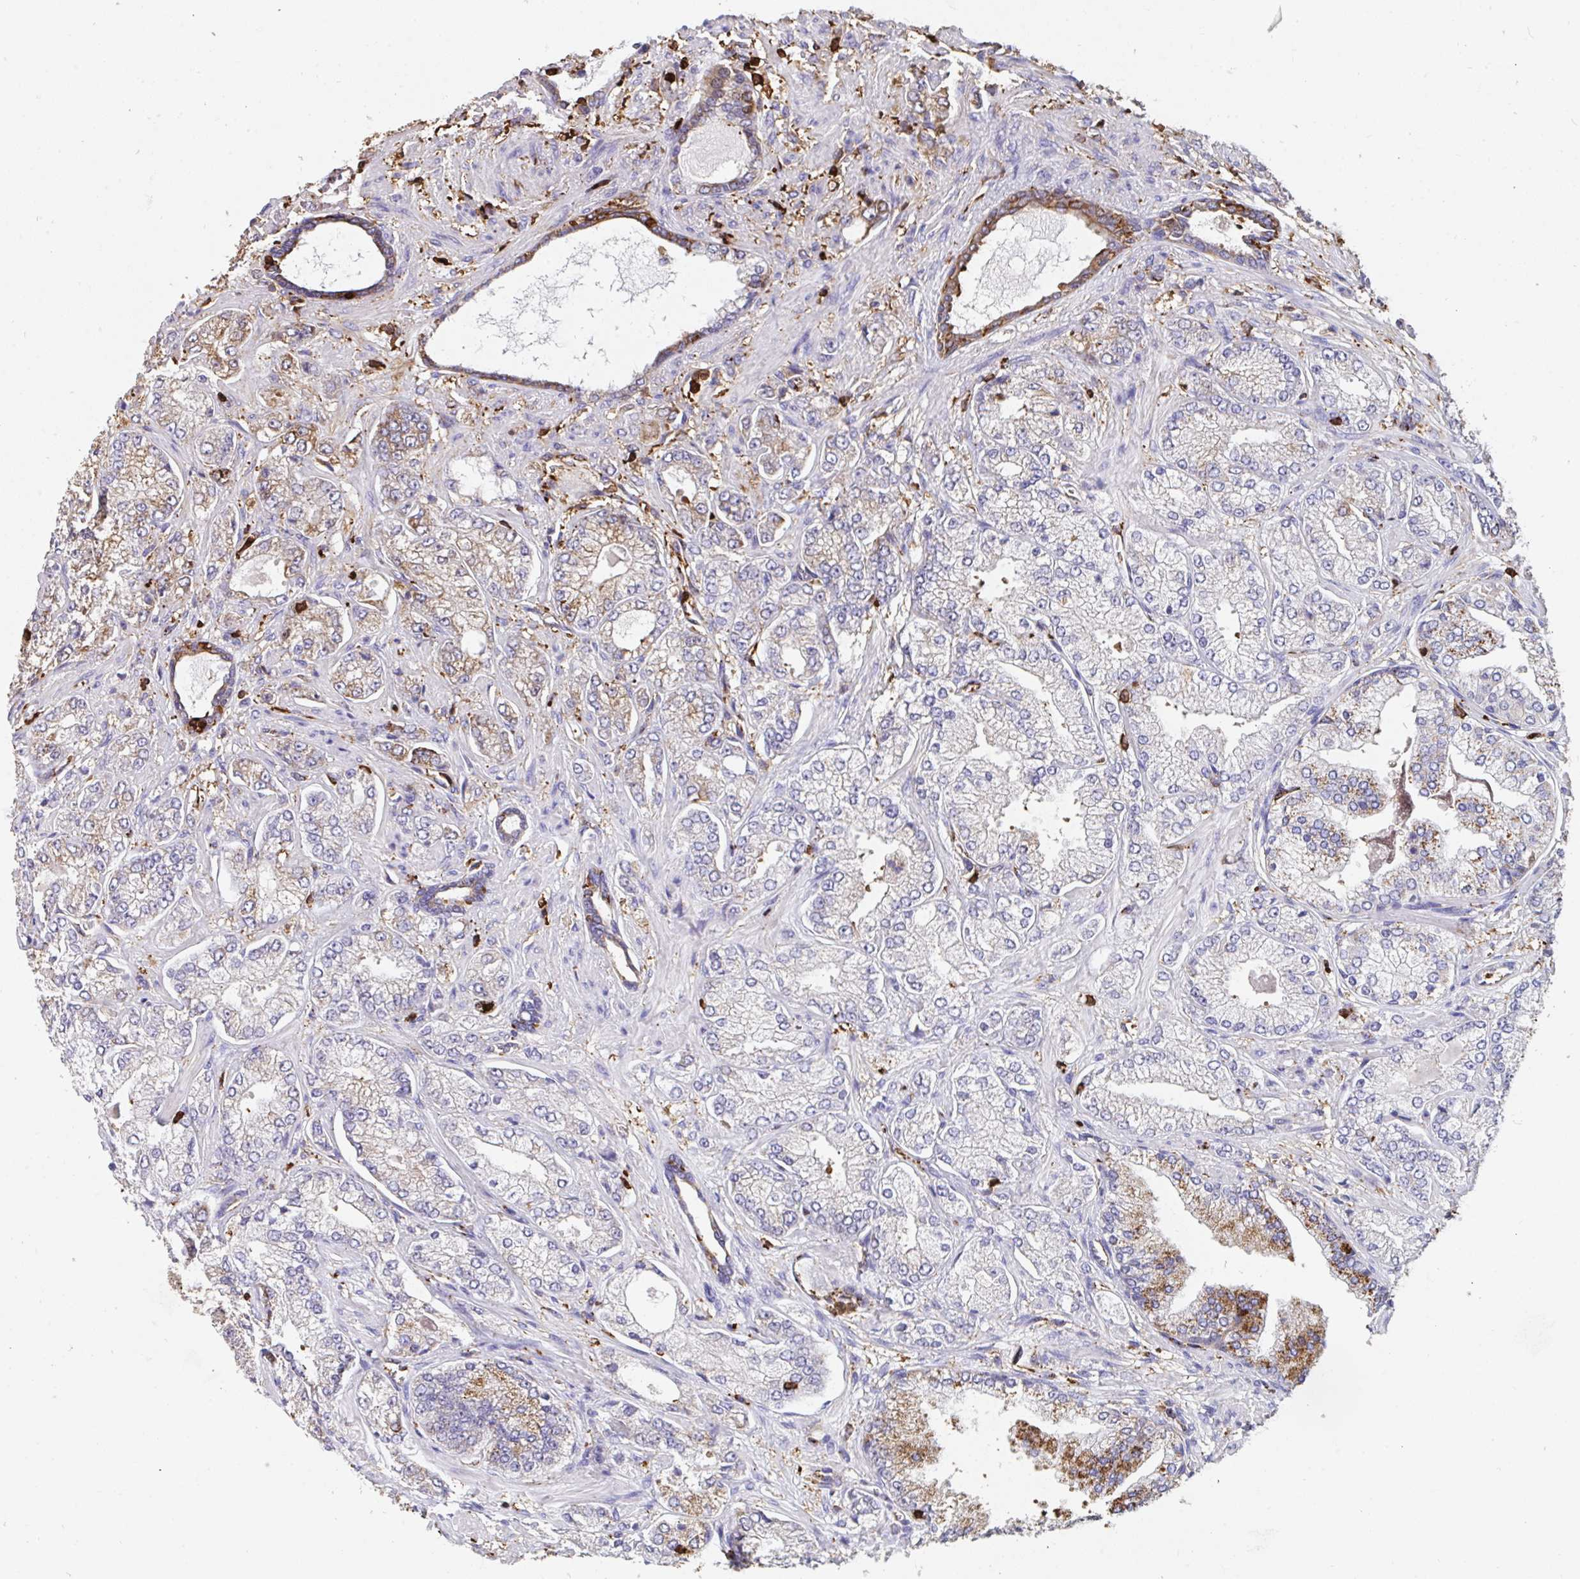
{"staining": {"intensity": "weak", "quantity": "<25%", "location": "cytoplasmic/membranous"}, "tissue": "prostate cancer", "cell_type": "Tumor cells", "image_type": "cancer", "snomed": [{"axis": "morphology", "description": "Normal tissue, NOS"}, {"axis": "morphology", "description": "Adenocarcinoma, High grade"}, {"axis": "topography", "description": "Prostate"}, {"axis": "topography", "description": "Peripheral nerve tissue"}], "caption": "High power microscopy image of an immunohistochemistry histopathology image of prostate cancer (adenocarcinoma (high-grade)), revealing no significant positivity in tumor cells. Brightfield microscopy of immunohistochemistry (IHC) stained with DAB (3,3'-diaminobenzidine) (brown) and hematoxylin (blue), captured at high magnification.", "gene": "CFL1", "patient": {"sex": "male", "age": 68}}